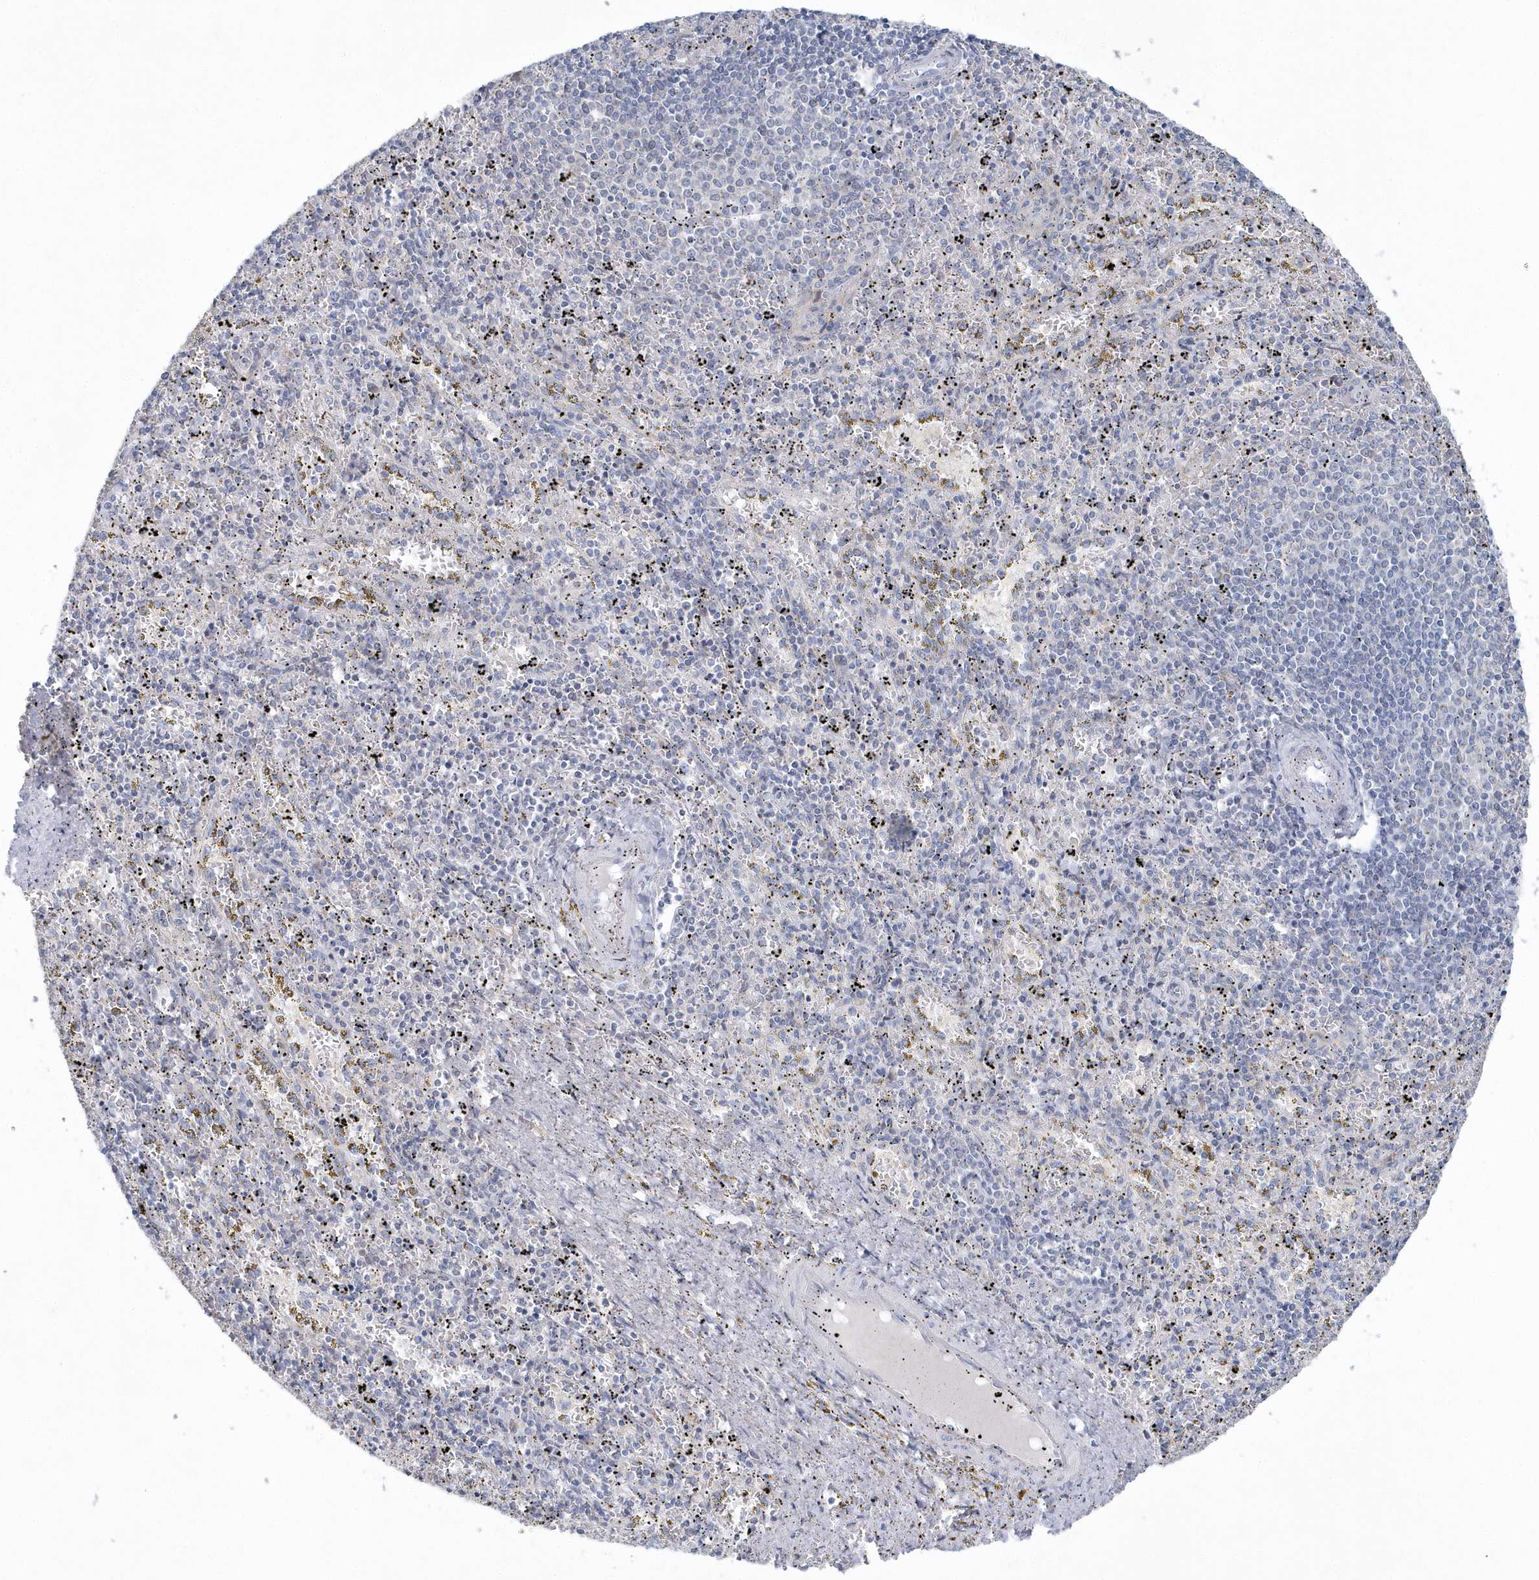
{"staining": {"intensity": "negative", "quantity": "none", "location": "none"}, "tissue": "spleen", "cell_type": "Cells in red pulp", "image_type": "normal", "snomed": [{"axis": "morphology", "description": "Normal tissue, NOS"}, {"axis": "topography", "description": "Spleen"}], "caption": "DAB immunohistochemical staining of unremarkable human spleen displays no significant staining in cells in red pulp.", "gene": "NIPAL1", "patient": {"sex": "male", "age": 11}}